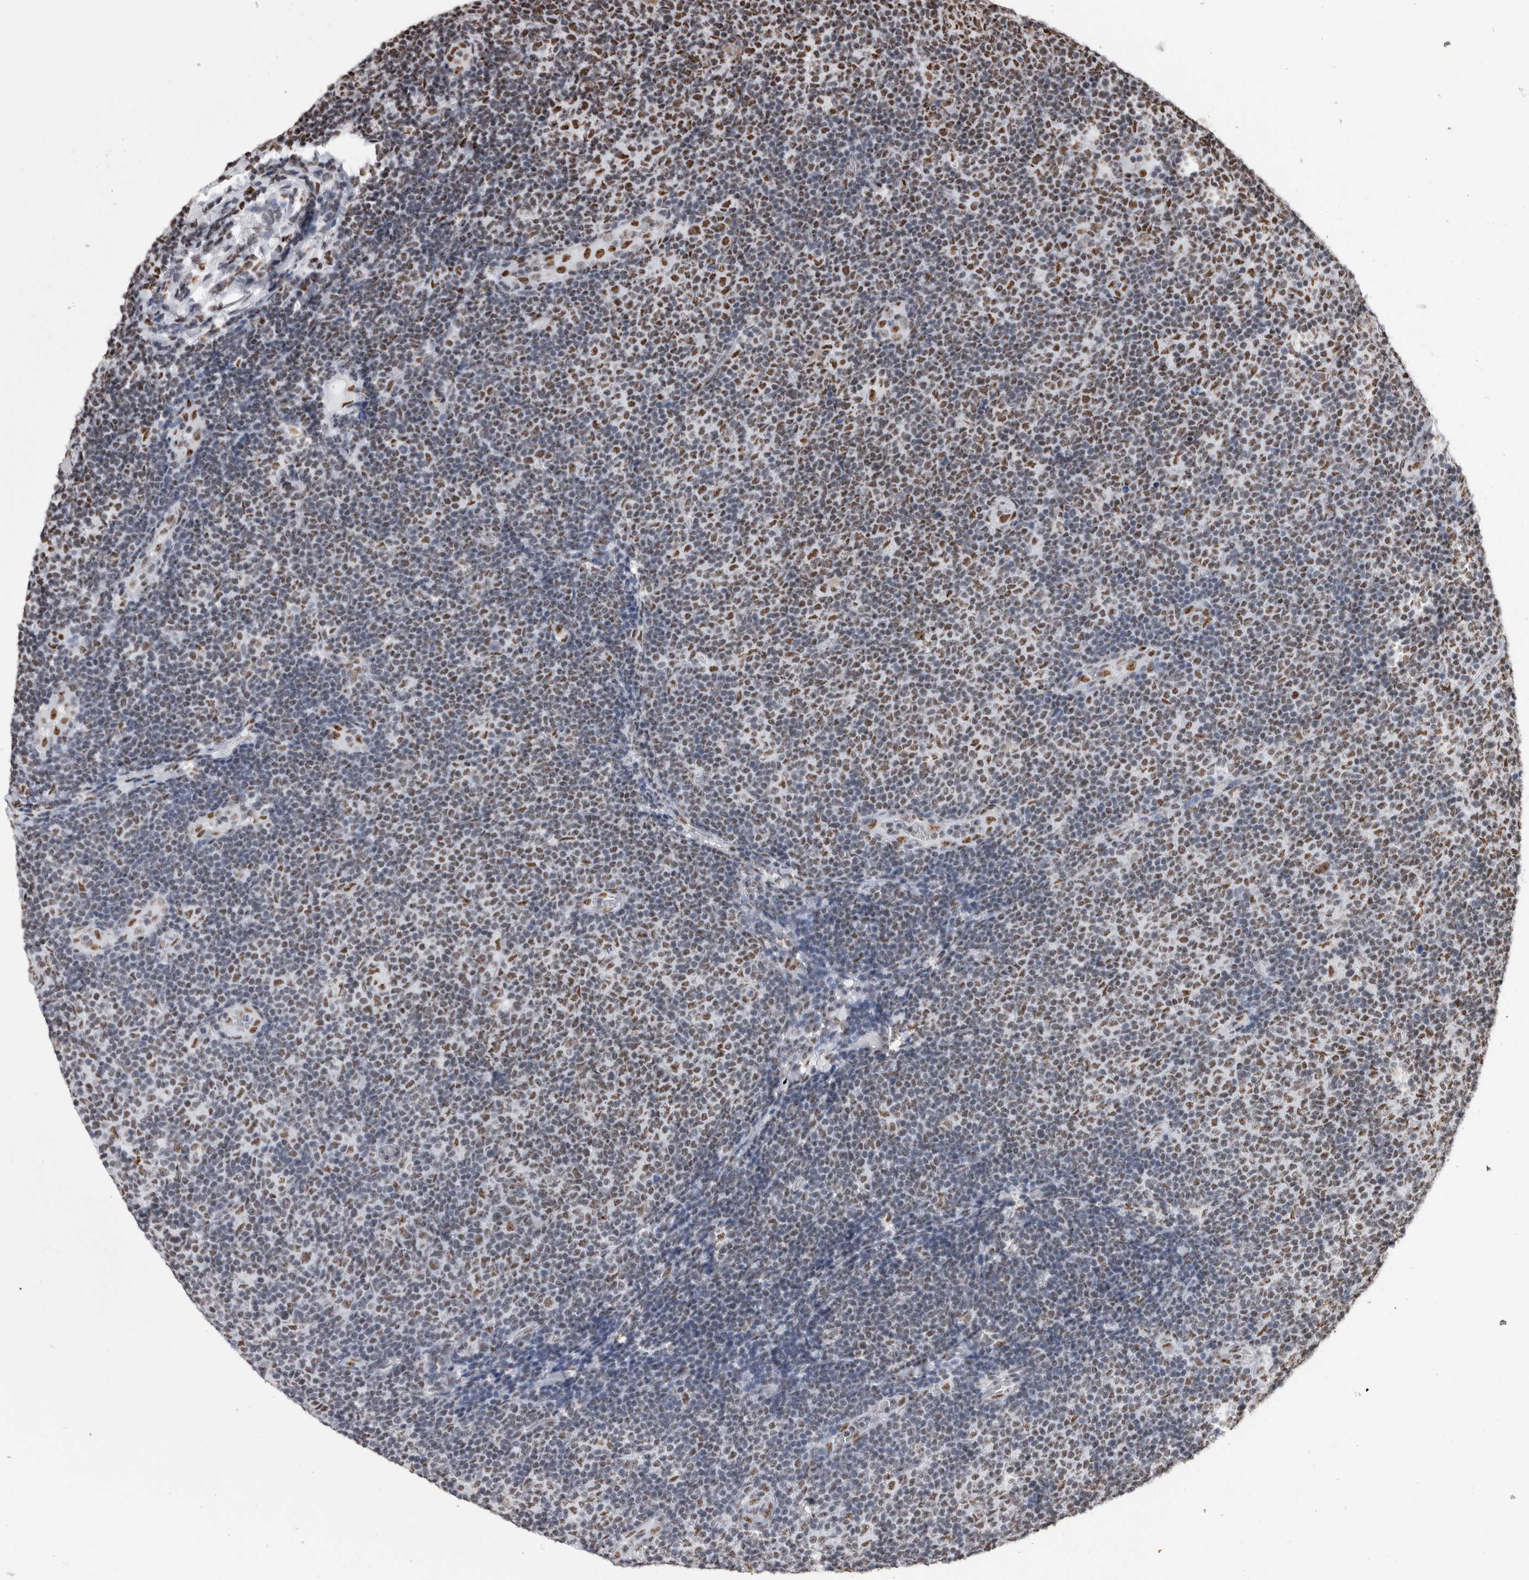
{"staining": {"intensity": "moderate", "quantity": "25%-75%", "location": "nuclear"}, "tissue": "lymphoma", "cell_type": "Tumor cells", "image_type": "cancer", "snomed": [{"axis": "morphology", "description": "Malignant lymphoma, non-Hodgkin's type, Low grade"}, {"axis": "topography", "description": "Lymph node"}], "caption": "Malignant lymphoma, non-Hodgkin's type (low-grade) stained for a protein displays moderate nuclear positivity in tumor cells.", "gene": "ALPK3", "patient": {"sex": "male", "age": 83}}